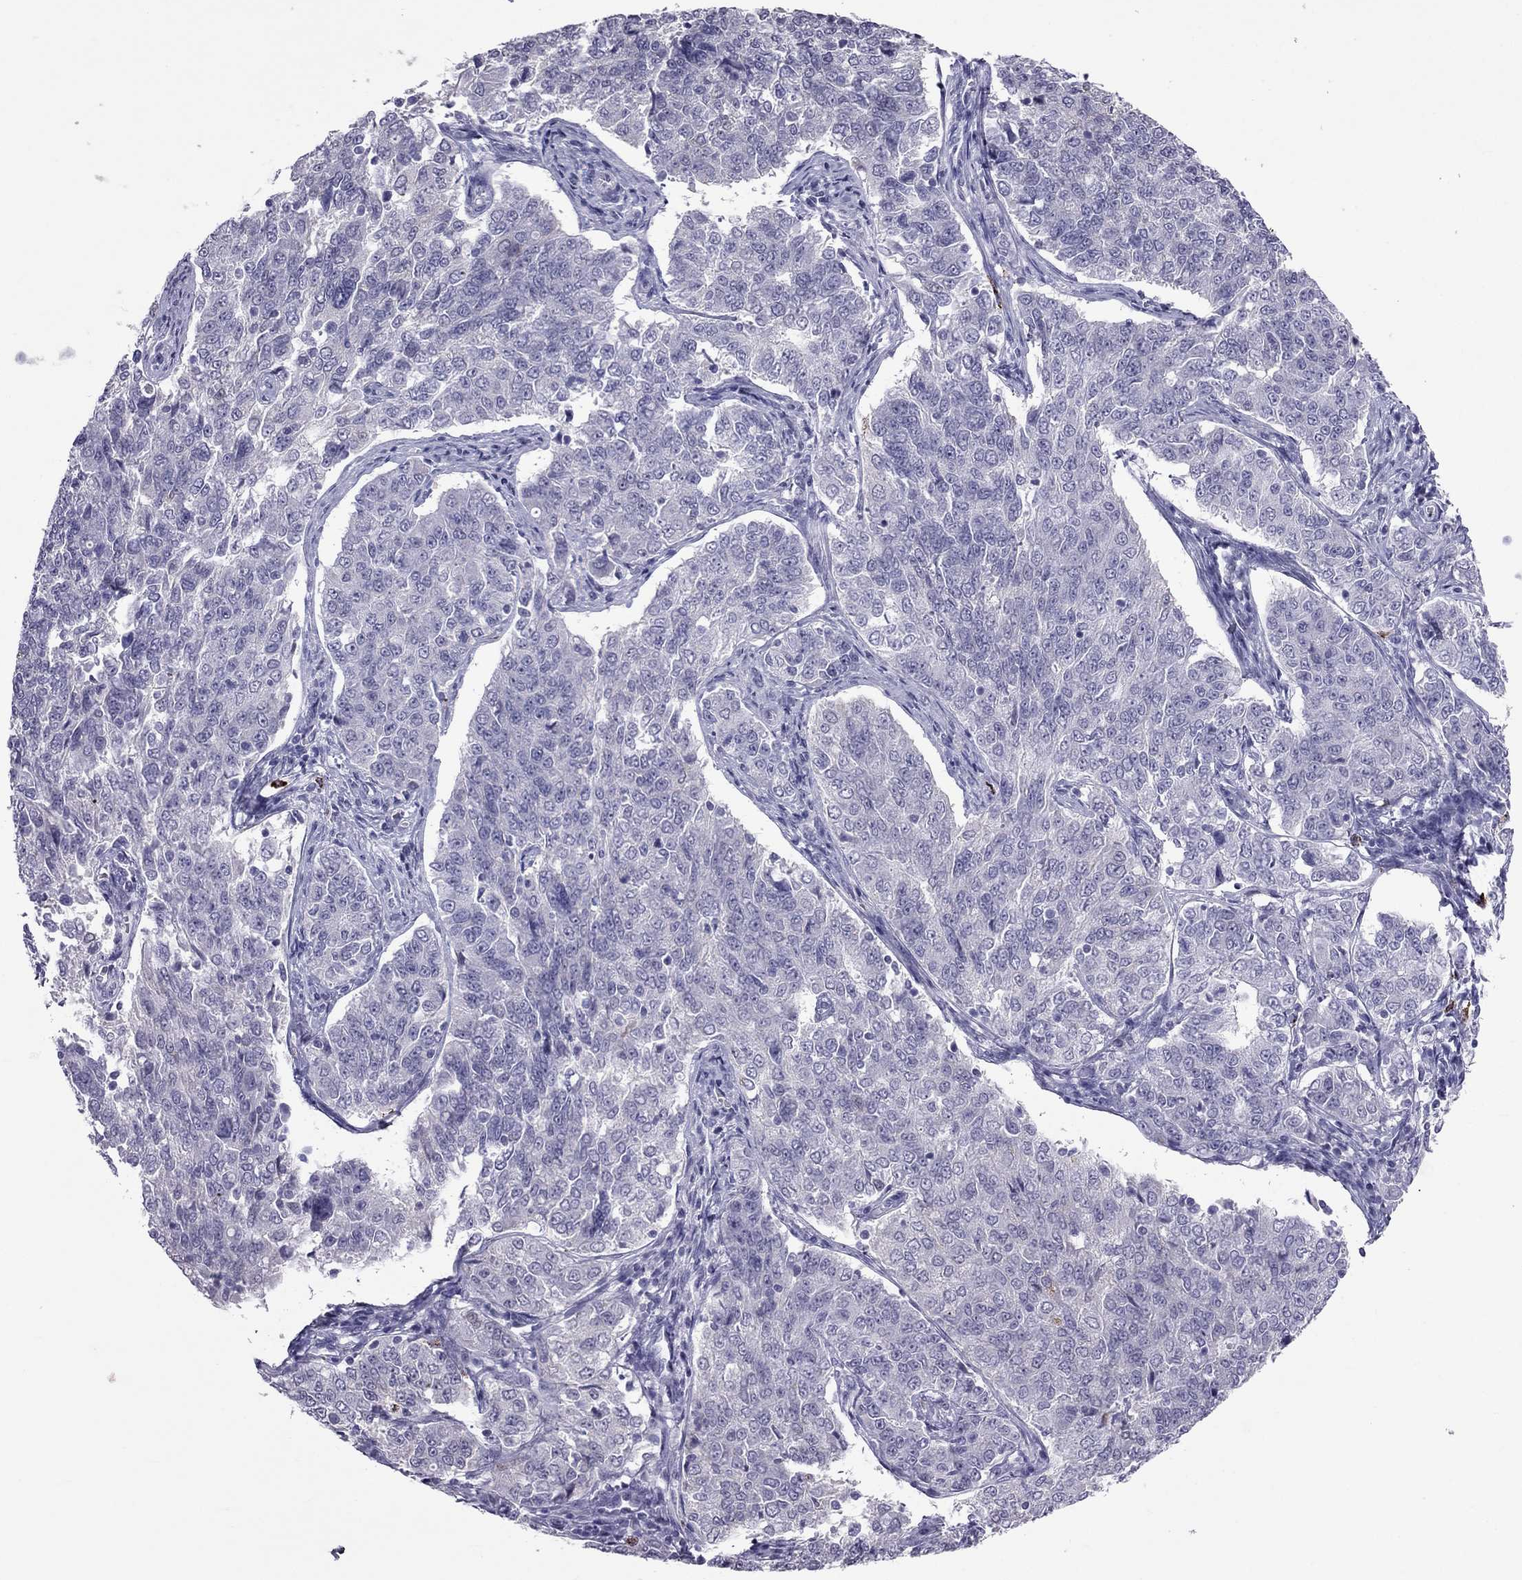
{"staining": {"intensity": "negative", "quantity": "none", "location": "none"}, "tissue": "endometrial cancer", "cell_type": "Tumor cells", "image_type": "cancer", "snomed": [{"axis": "morphology", "description": "Adenocarcinoma, NOS"}, {"axis": "topography", "description": "Endometrium"}], "caption": "A high-resolution histopathology image shows immunohistochemistry (IHC) staining of endometrial cancer, which shows no significant positivity in tumor cells. The staining is performed using DAB (3,3'-diaminobenzidine) brown chromogen with nuclei counter-stained in using hematoxylin.", "gene": "CCL27", "patient": {"sex": "female", "age": 43}}